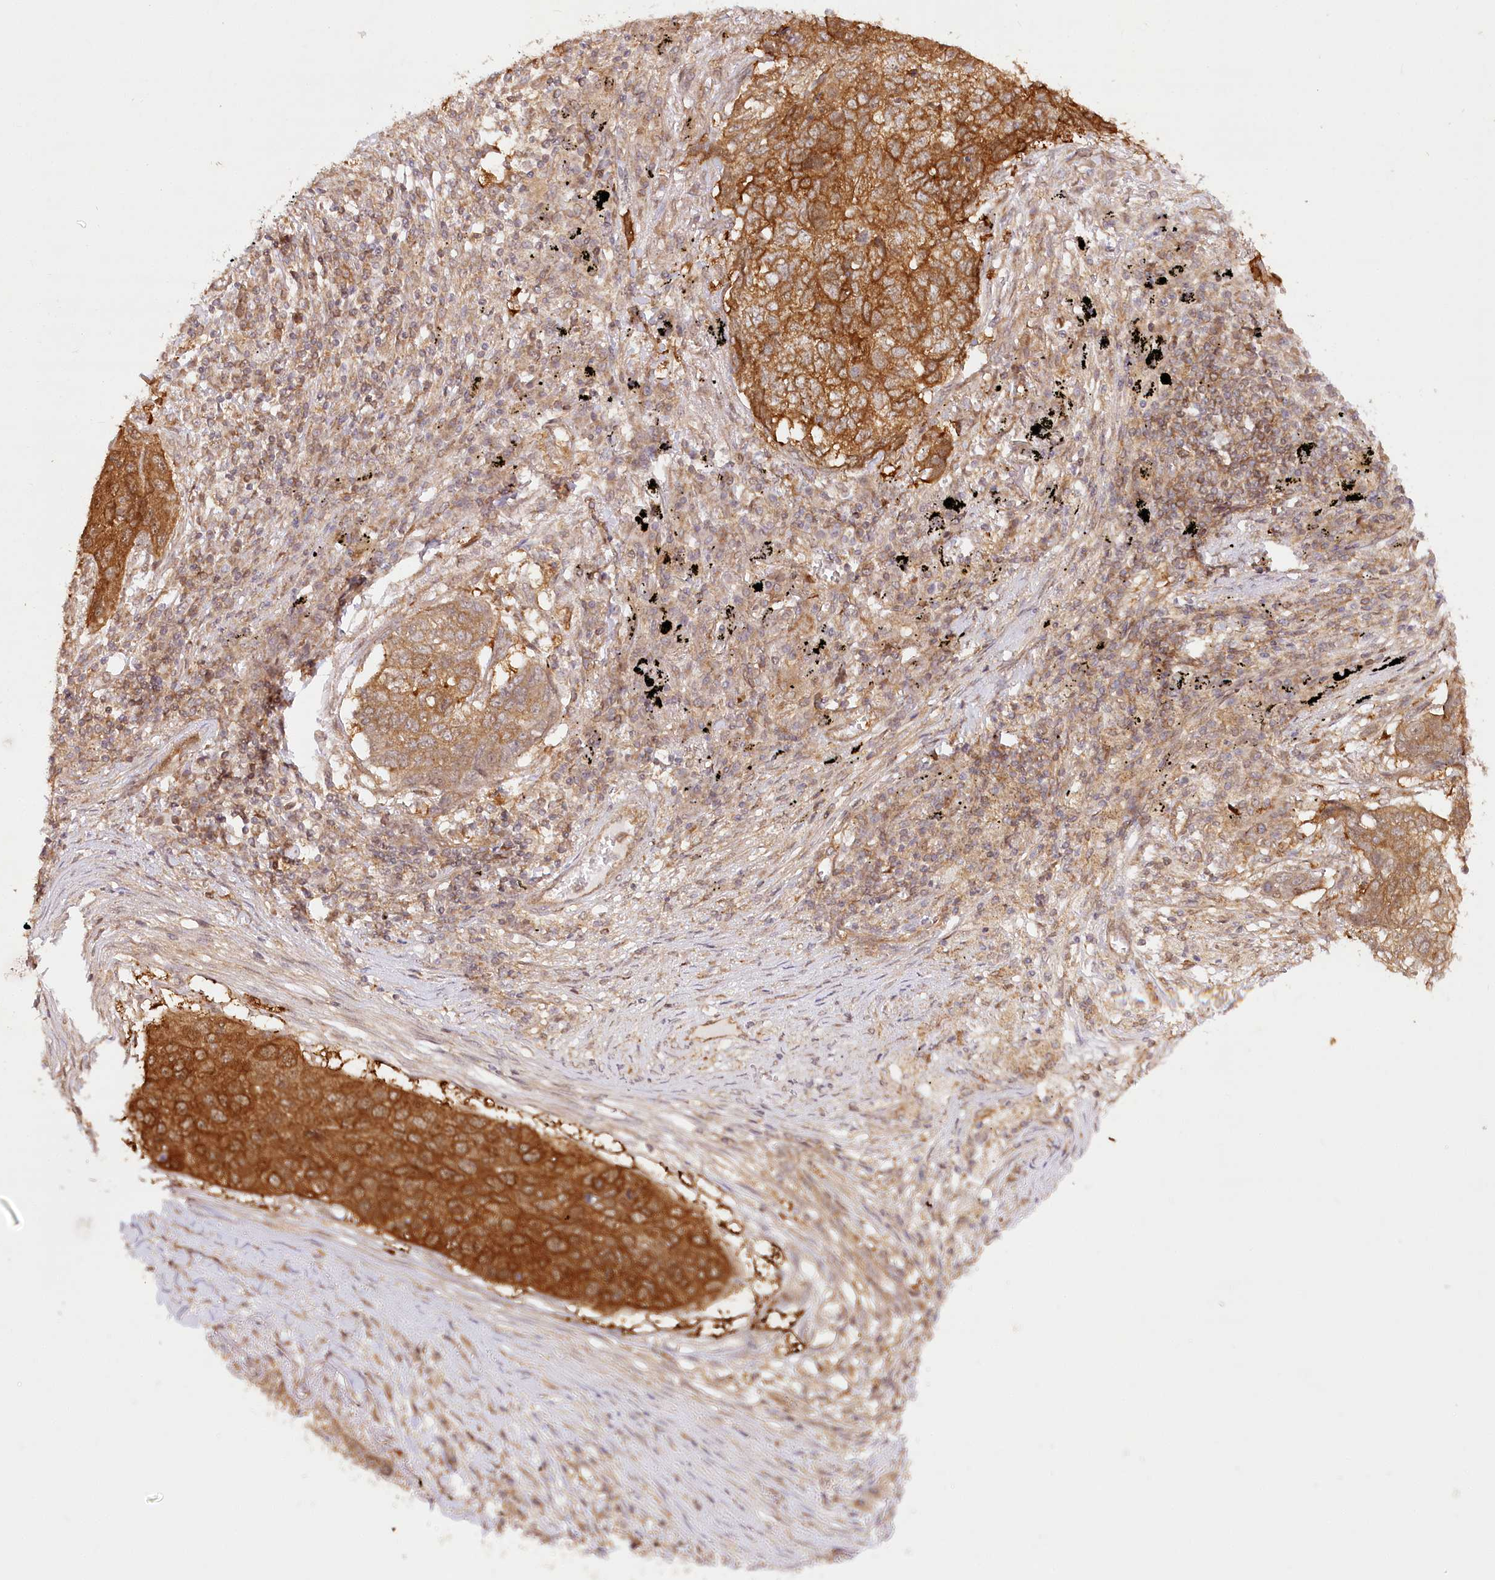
{"staining": {"intensity": "moderate", "quantity": ">75%", "location": "cytoplasmic/membranous"}, "tissue": "lung cancer", "cell_type": "Tumor cells", "image_type": "cancer", "snomed": [{"axis": "morphology", "description": "Squamous cell carcinoma, NOS"}, {"axis": "topography", "description": "Lung"}], "caption": "Lung cancer (squamous cell carcinoma) stained for a protein exhibits moderate cytoplasmic/membranous positivity in tumor cells. Immunohistochemistry stains the protein of interest in brown and the nuclei are stained blue.", "gene": "INPP4B", "patient": {"sex": "female", "age": 63}}